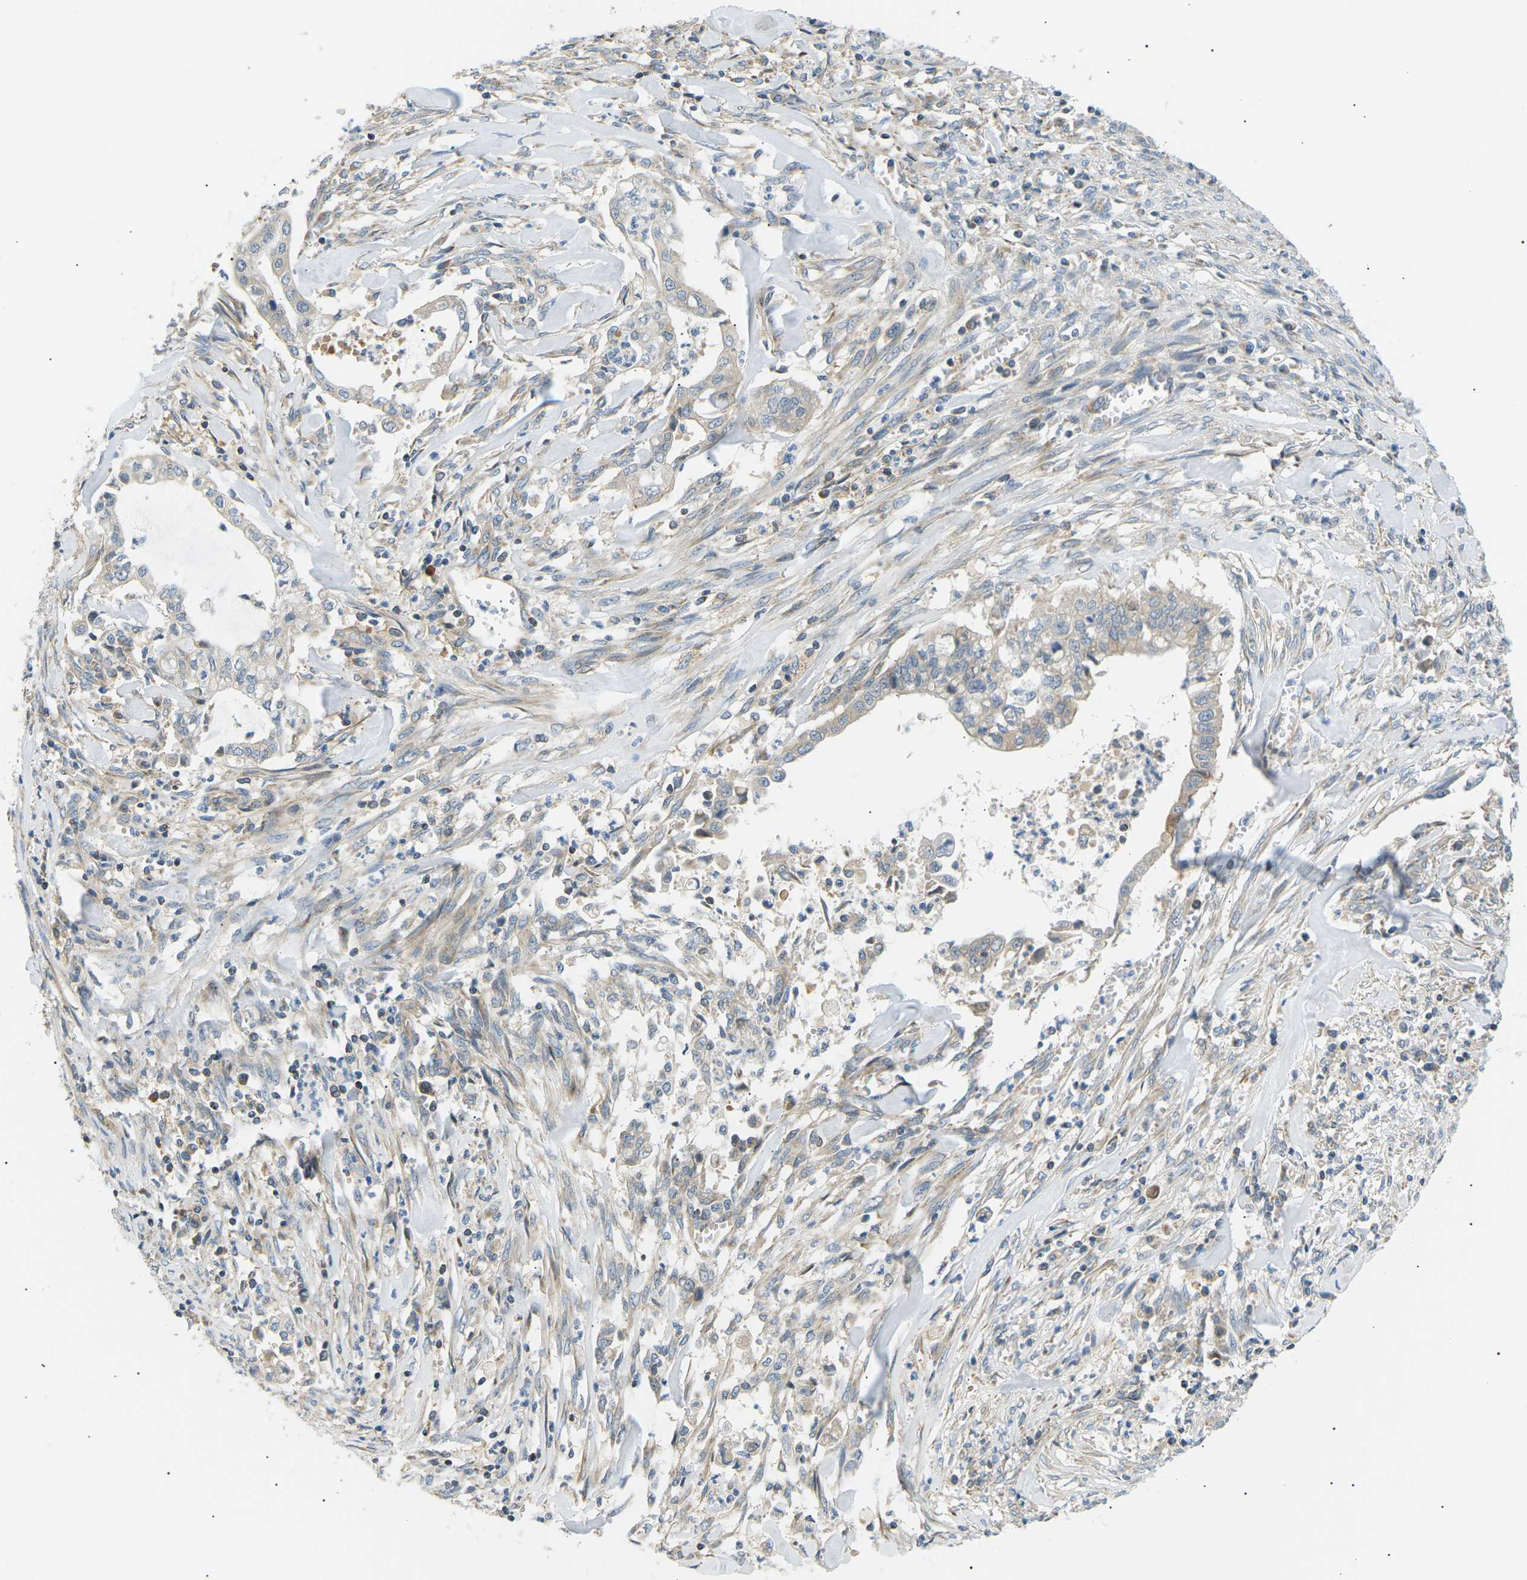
{"staining": {"intensity": "moderate", "quantity": "25%-75%", "location": "cytoplasmic/membranous"}, "tissue": "cervical cancer", "cell_type": "Tumor cells", "image_type": "cancer", "snomed": [{"axis": "morphology", "description": "Adenocarcinoma, NOS"}, {"axis": "topography", "description": "Cervix"}], "caption": "A medium amount of moderate cytoplasmic/membranous staining is appreciated in about 25%-75% of tumor cells in adenocarcinoma (cervical) tissue.", "gene": "TBC1D8", "patient": {"sex": "female", "age": 44}}